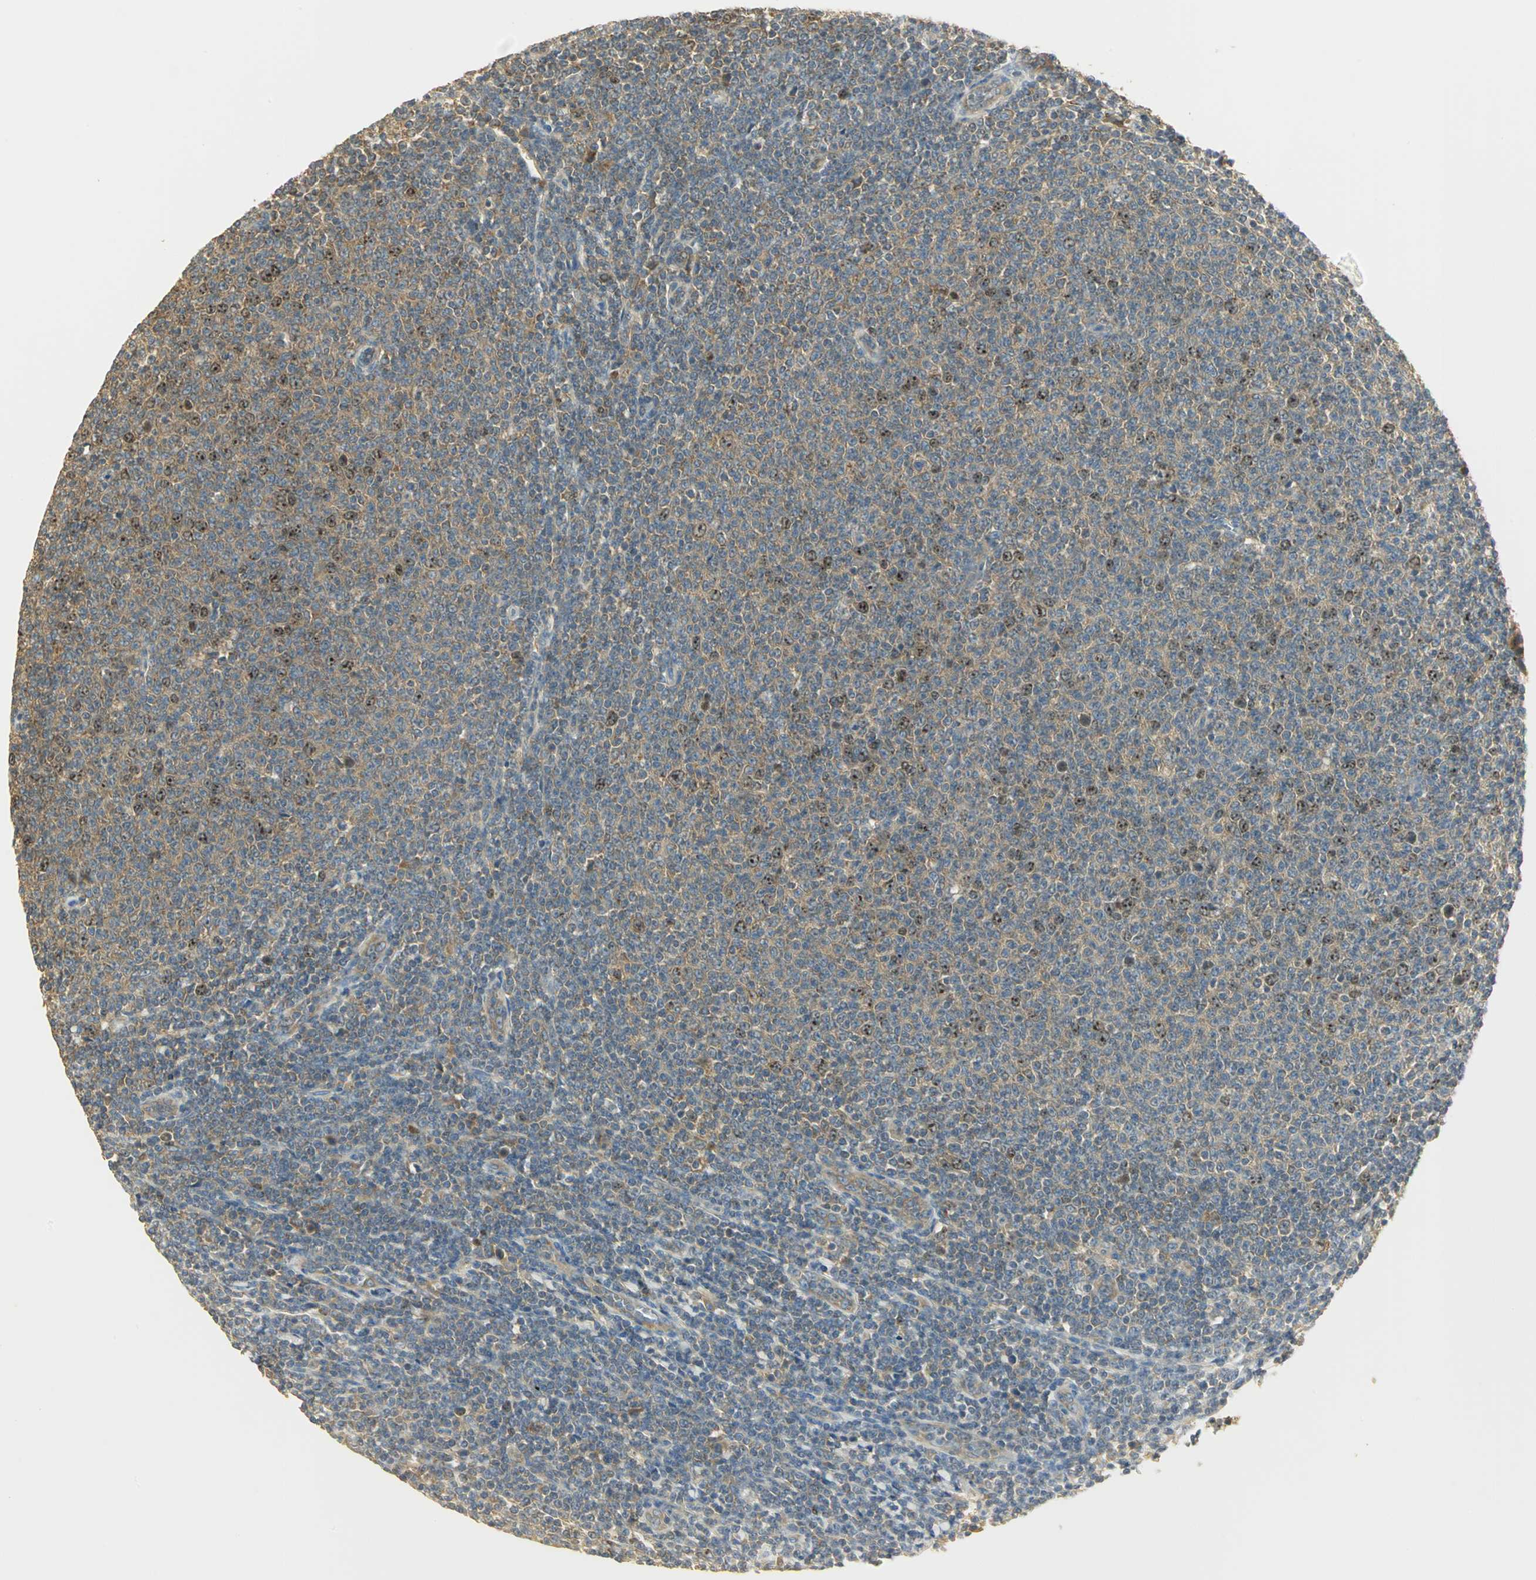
{"staining": {"intensity": "moderate", "quantity": ">75%", "location": "cytoplasmic/membranous,nuclear"}, "tissue": "lymphoma", "cell_type": "Tumor cells", "image_type": "cancer", "snomed": [{"axis": "morphology", "description": "Malignant lymphoma, non-Hodgkin's type, Low grade"}, {"axis": "topography", "description": "Lymph node"}], "caption": "Immunohistochemistry image of neoplastic tissue: human lymphoma stained using immunohistochemistry shows medium levels of moderate protein expression localized specifically in the cytoplasmic/membranous and nuclear of tumor cells, appearing as a cytoplasmic/membranous and nuclear brown color.", "gene": "RARS1", "patient": {"sex": "male", "age": 66}}